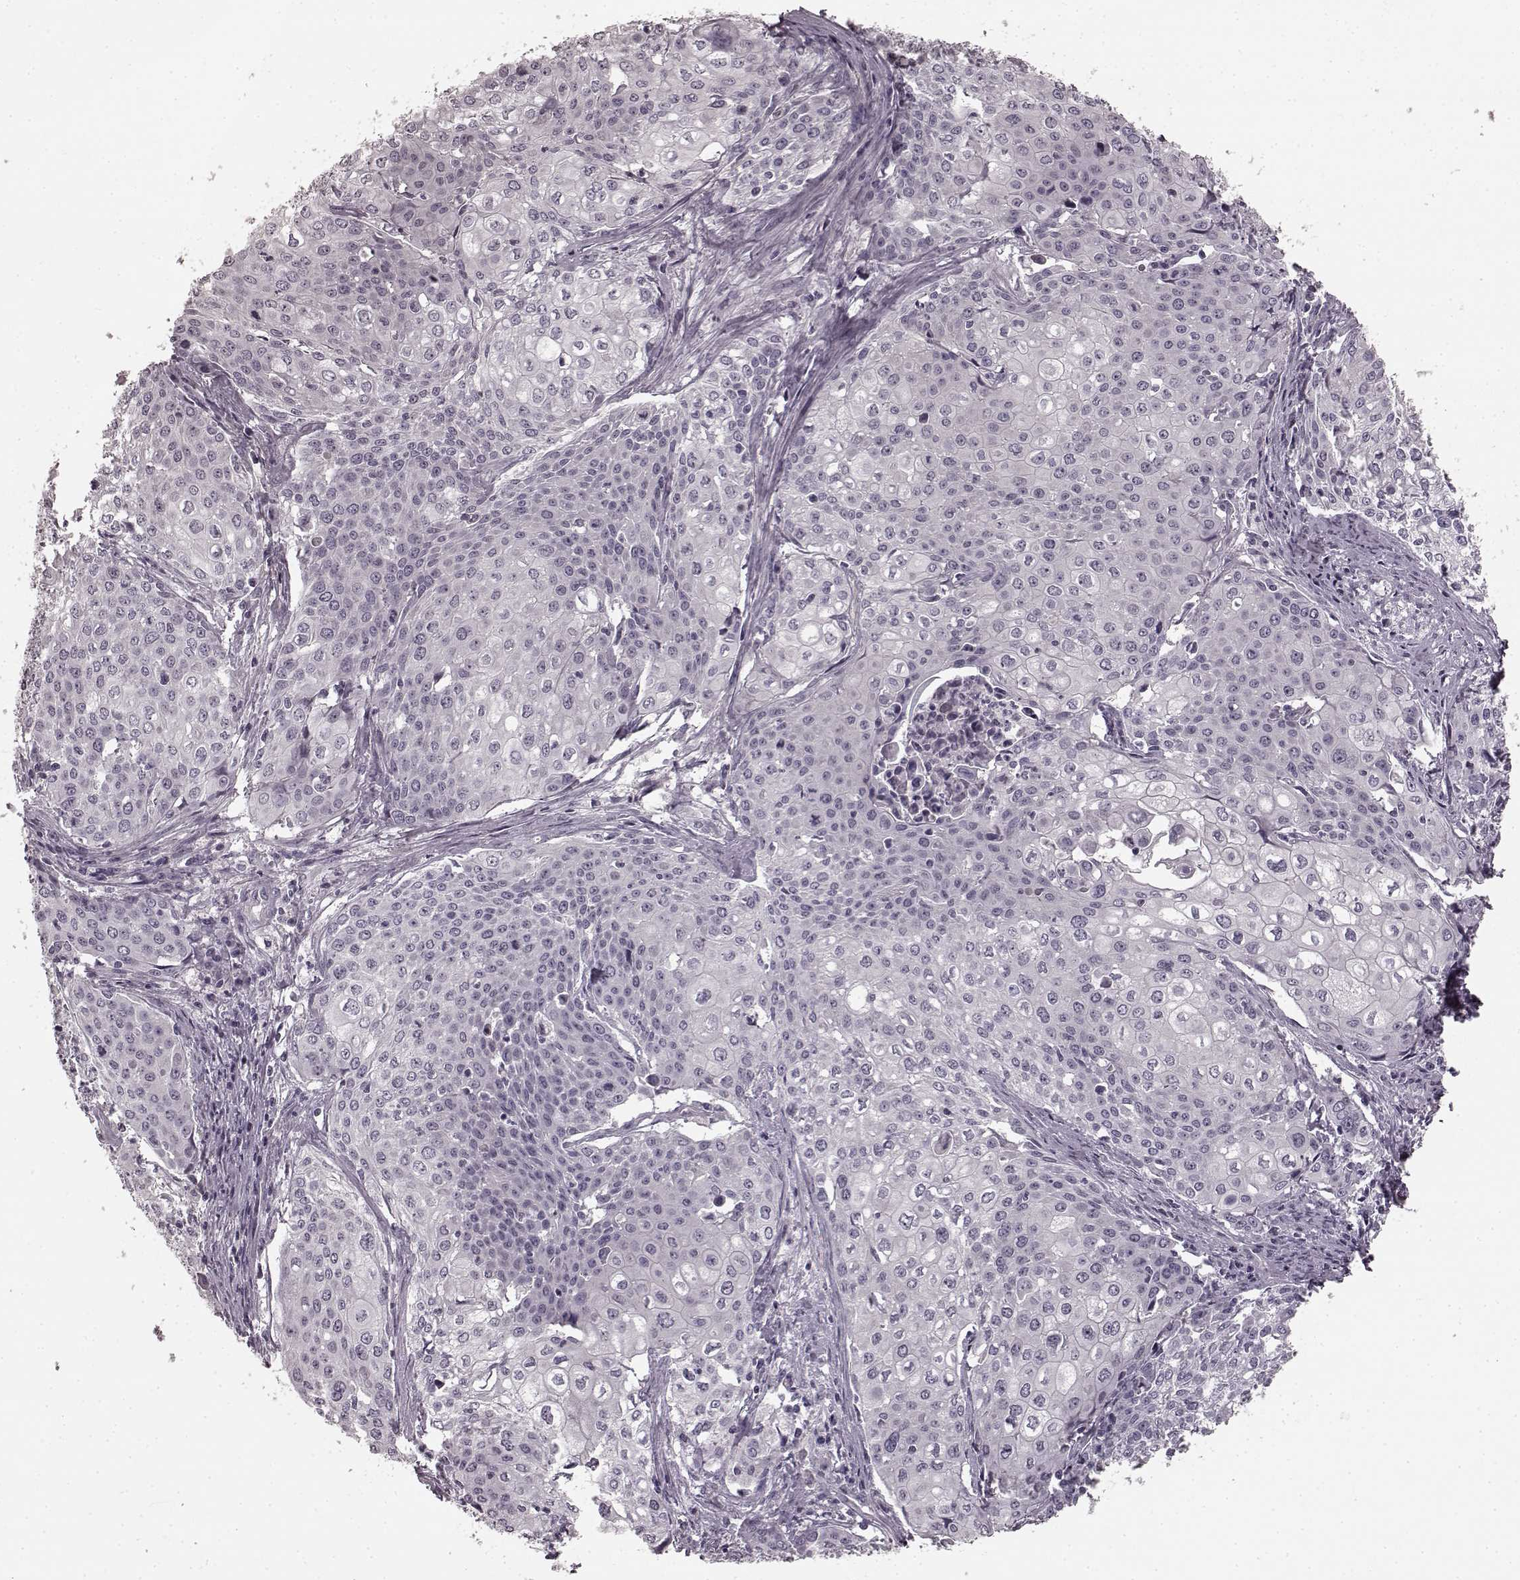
{"staining": {"intensity": "negative", "quantity": "none", "location": "none"}, "tissue": "cervical cancer", "cell_type": "Tumor cells", "image_type": "cancer", "snomed": [{"axis": "morphology", "description": "Squamous cell carcinoma, NOS"}, {"axis": "topography", "description": "Cervix"}], "caption": "Protein analysis of squamous cell carcinoma (cervical) exhibits no significant staining in tumor cells.", "gene": "PRKCE", "patient": {"sex": "female", "age": 39}}